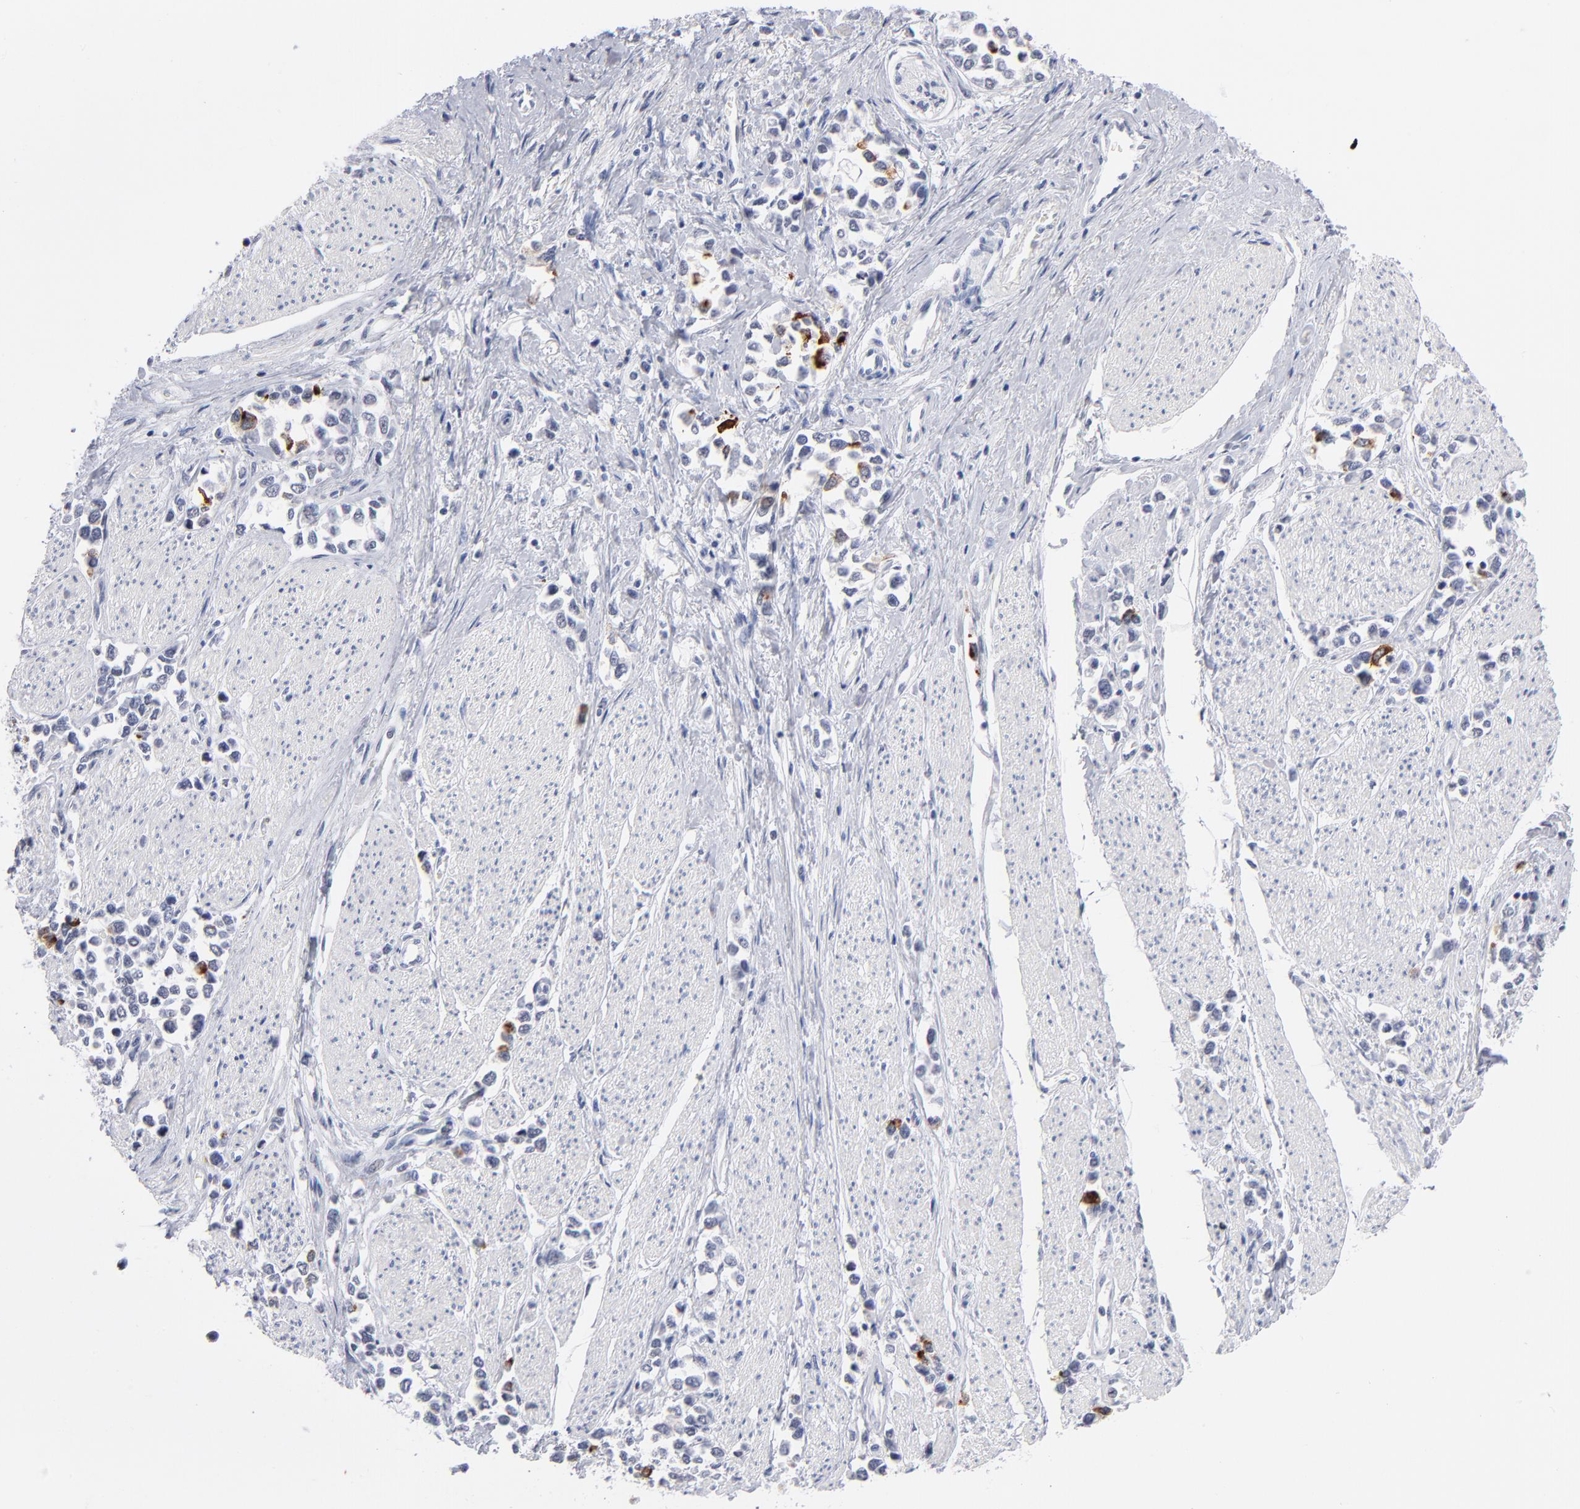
{"staining": {"intensity": "strong", "quantity": "<25%", "location": "cytoplasmic/membranous"}, "tissue": "stomach cancer", "cell_type": "Tumor cells", "image_type": "cancer", "snomed": [{"axis": "morphology", "description": "Adenocarcinoma, NOS"}, {"axis": "topography", "description": "Stomach, upper"}], "caption": "DAB immunohistochemical staining of stomach adenocarcinoma displays strong cytoplasmic/membranous protein expression in about <25% of tumor cells.", "gene": "KHNYN", "patient": {"sex": "male", "age": 76}}